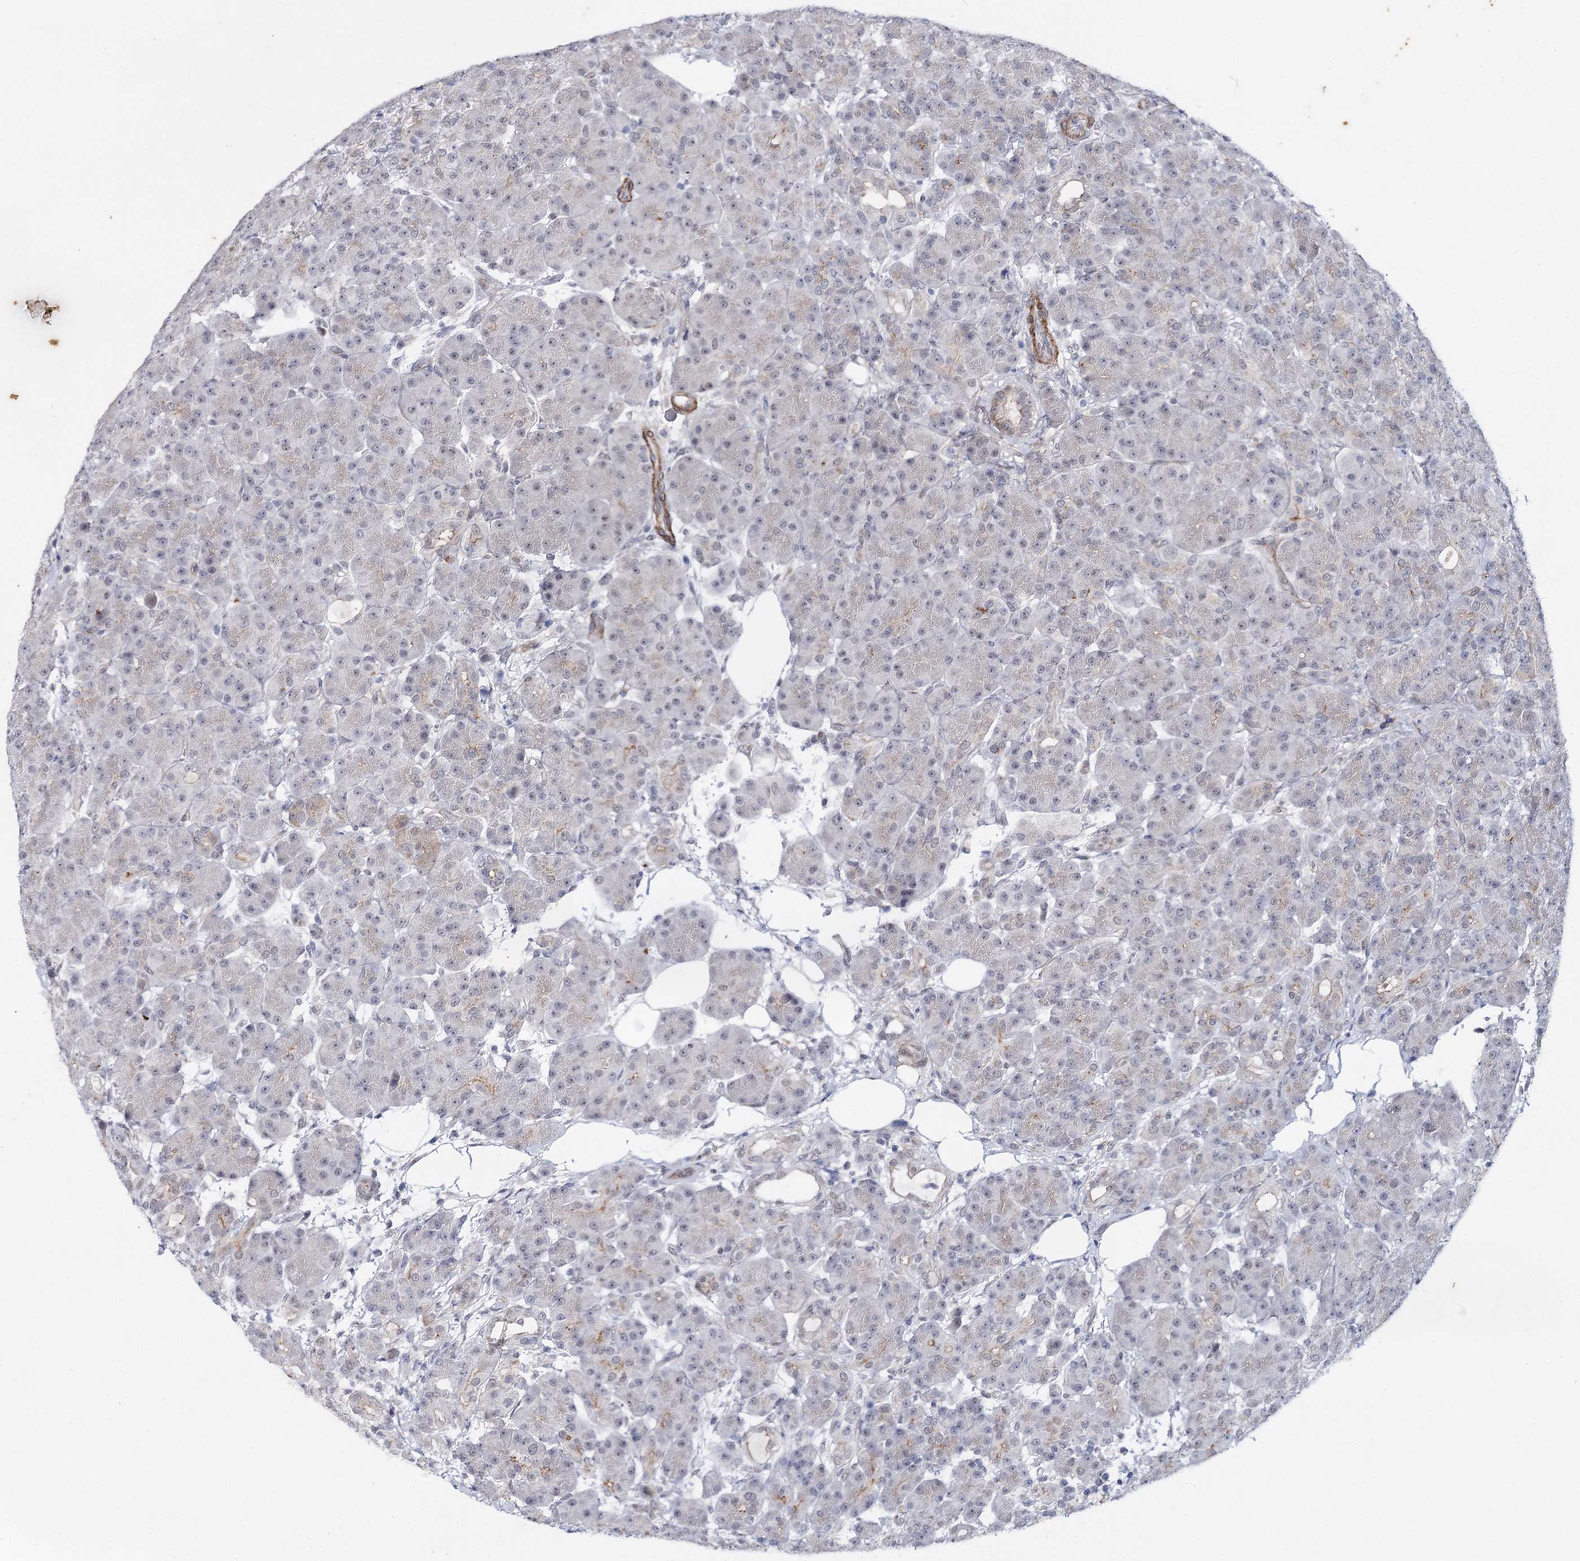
{"staining": {"intensity": "weak", "quantity": "<25%", "location": "cytoplasmic/membranous"}, "tissue": "pancreas", "cell_type": "Exocrine glandular cells", "image_type": "normal", "snomed": [{"axis": "morphology", "description": "Normal tissue, NOS"}, {"axis": "topography", "description": "Pancreas"}], "caption": "IHC photomicrograph of normal pancreas: pancreas stained with DAB (3,3'-diaminobenzidine) shows no significant protein expression in exocrine glandular cells.", "gene": "AGXT2", "patient": {"sex": "male", "age": 63}}